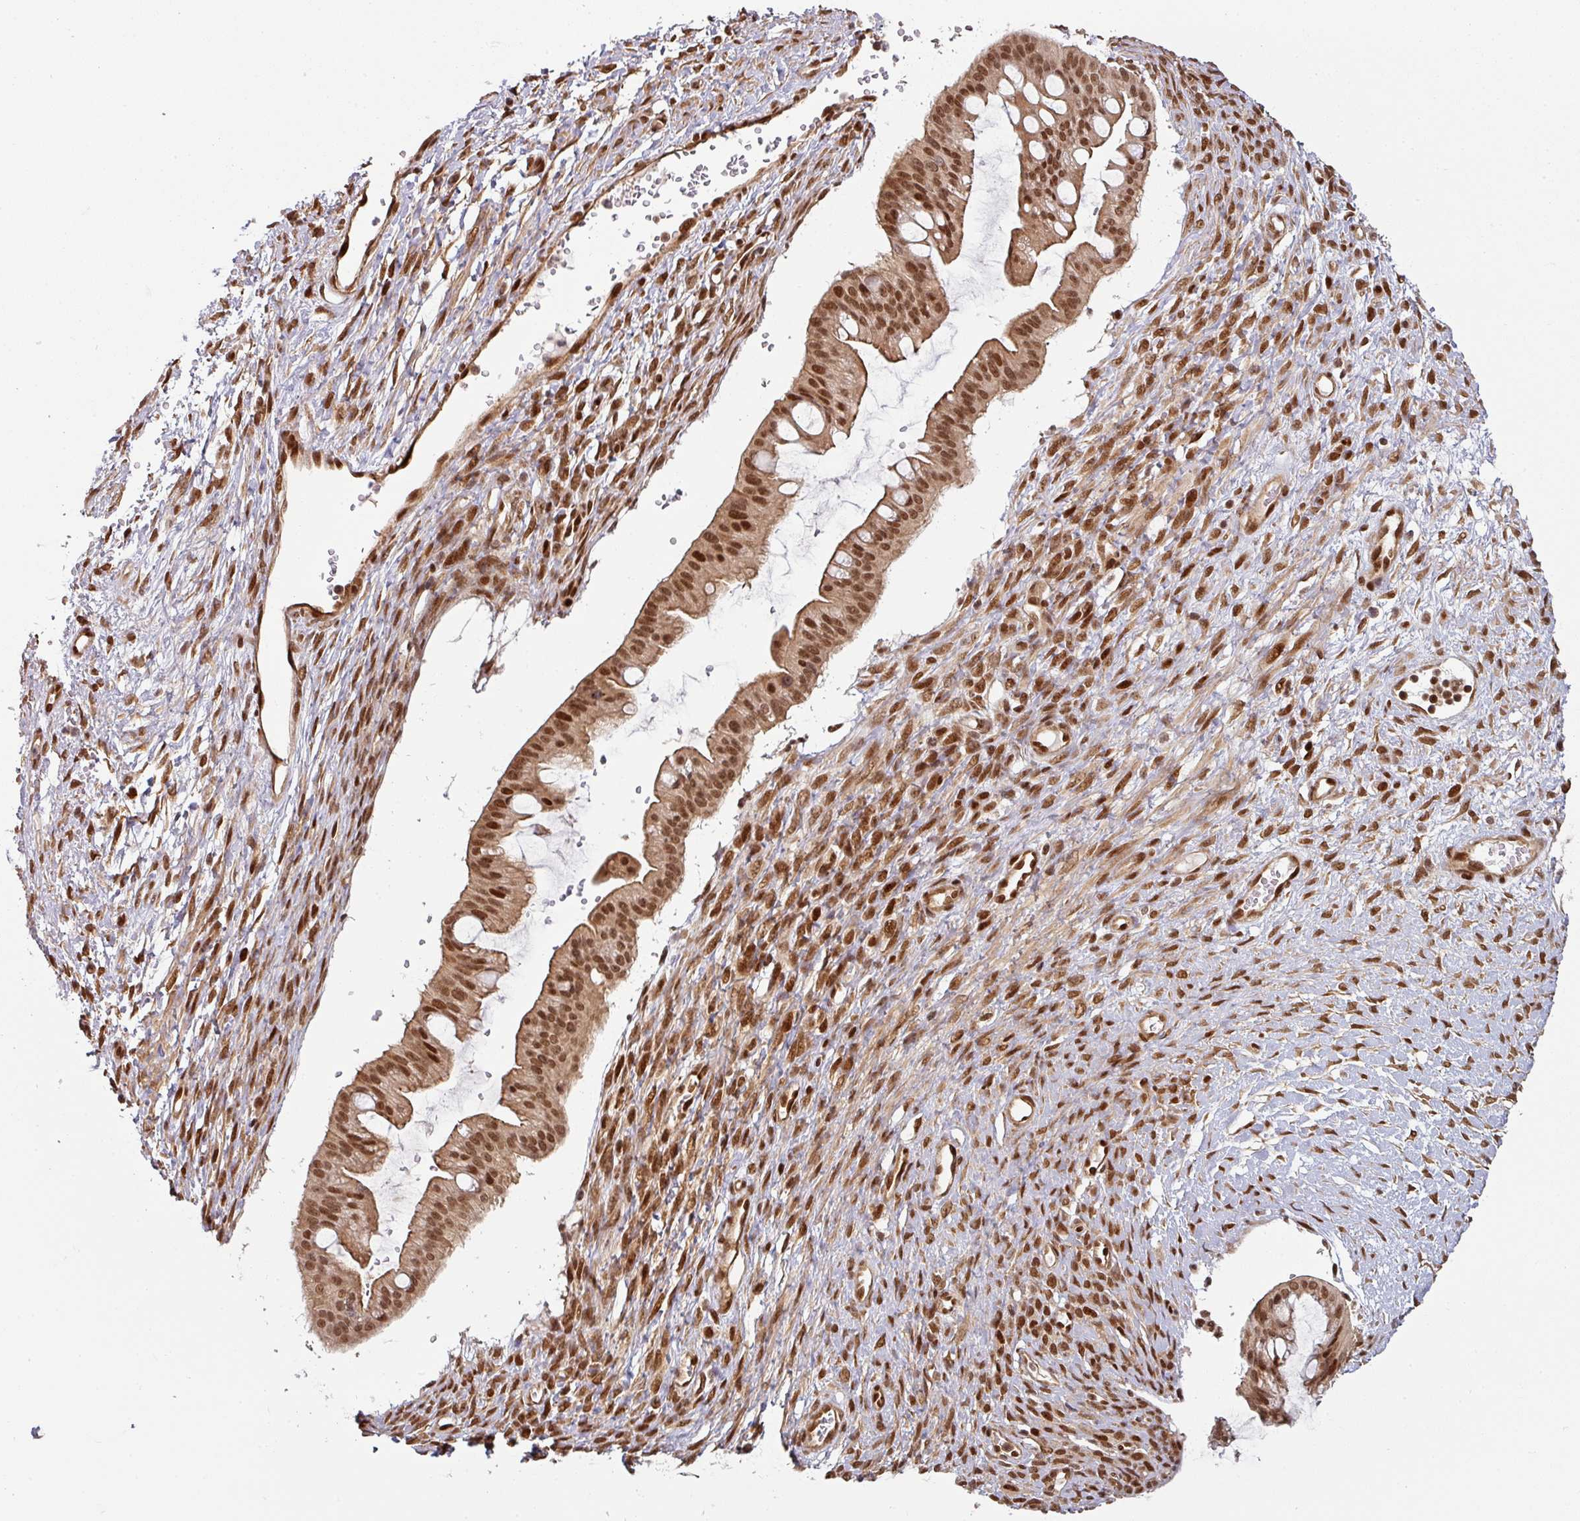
{"staining": {"intensity": "moderate", "quantity": ">75%", "location": "cytoplasmic/membranous,nuclear"}, "tissue": "ovarian cancer", "cell_type": "Tumor cells", "image_type": "cancer", "snomed": [{"axis": "morphology", "description": "Cystadenocarcinoma, mucinous, NOS"}, {"axis": "topography", "description": "Ovary"}], "caption": "Ovarian cancer (mucinous cystadenocarcinoma) stained for a protein reveals moderate cytoplasmic/membranous and nuclear positivity in tumor cells.", "gene": "SIK3", "patient": {"sex": "female", "age": 73}}